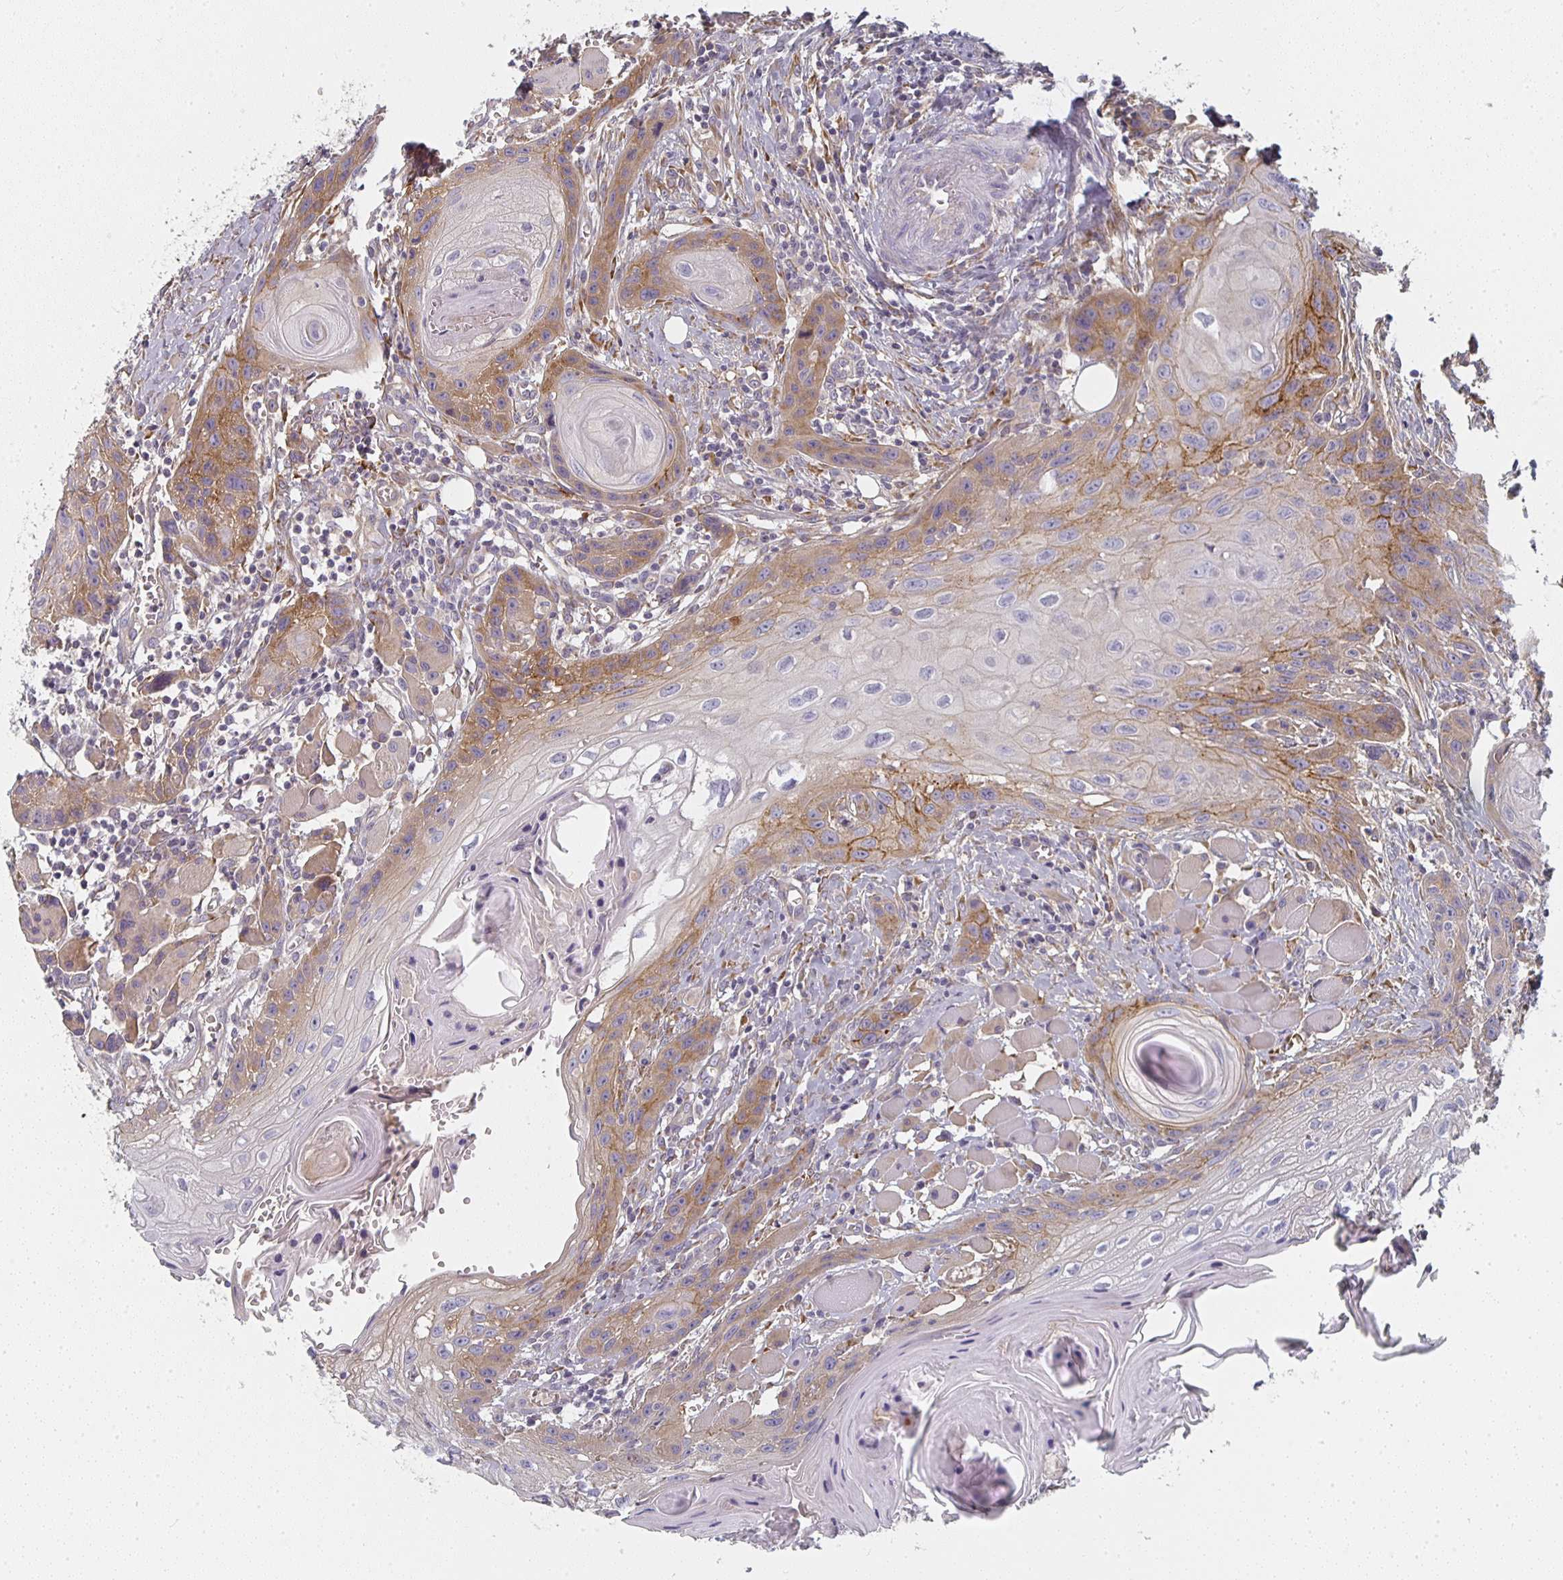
{"staining": {"intensity": "moderate", "quantity": "25%-75%", "location": "cytoplasmic/membranous"}, "tissue": "head and neck cancer", "cell_type": "Tumor cells", "image_type": "cancer", "snomed": [{"axis": "morphology", "description": "Squamous cell carcinoma, NOS"}, {"axis": "topography", "description": "Oral tissue"}, {"axis": "topography", "description": "Head-Neck"}], "caption": "Immunohistochemistry (IHC) photomicrograph of human head and neck squamous cell carcinoma stained for a protein (brown), which shows medium levels of moderate cytoplasmic/membranous positivity in about 25%-75% of tumor cells.", "gene": "CTHRC1", "patient": {"sex": "male", "age": 58}}